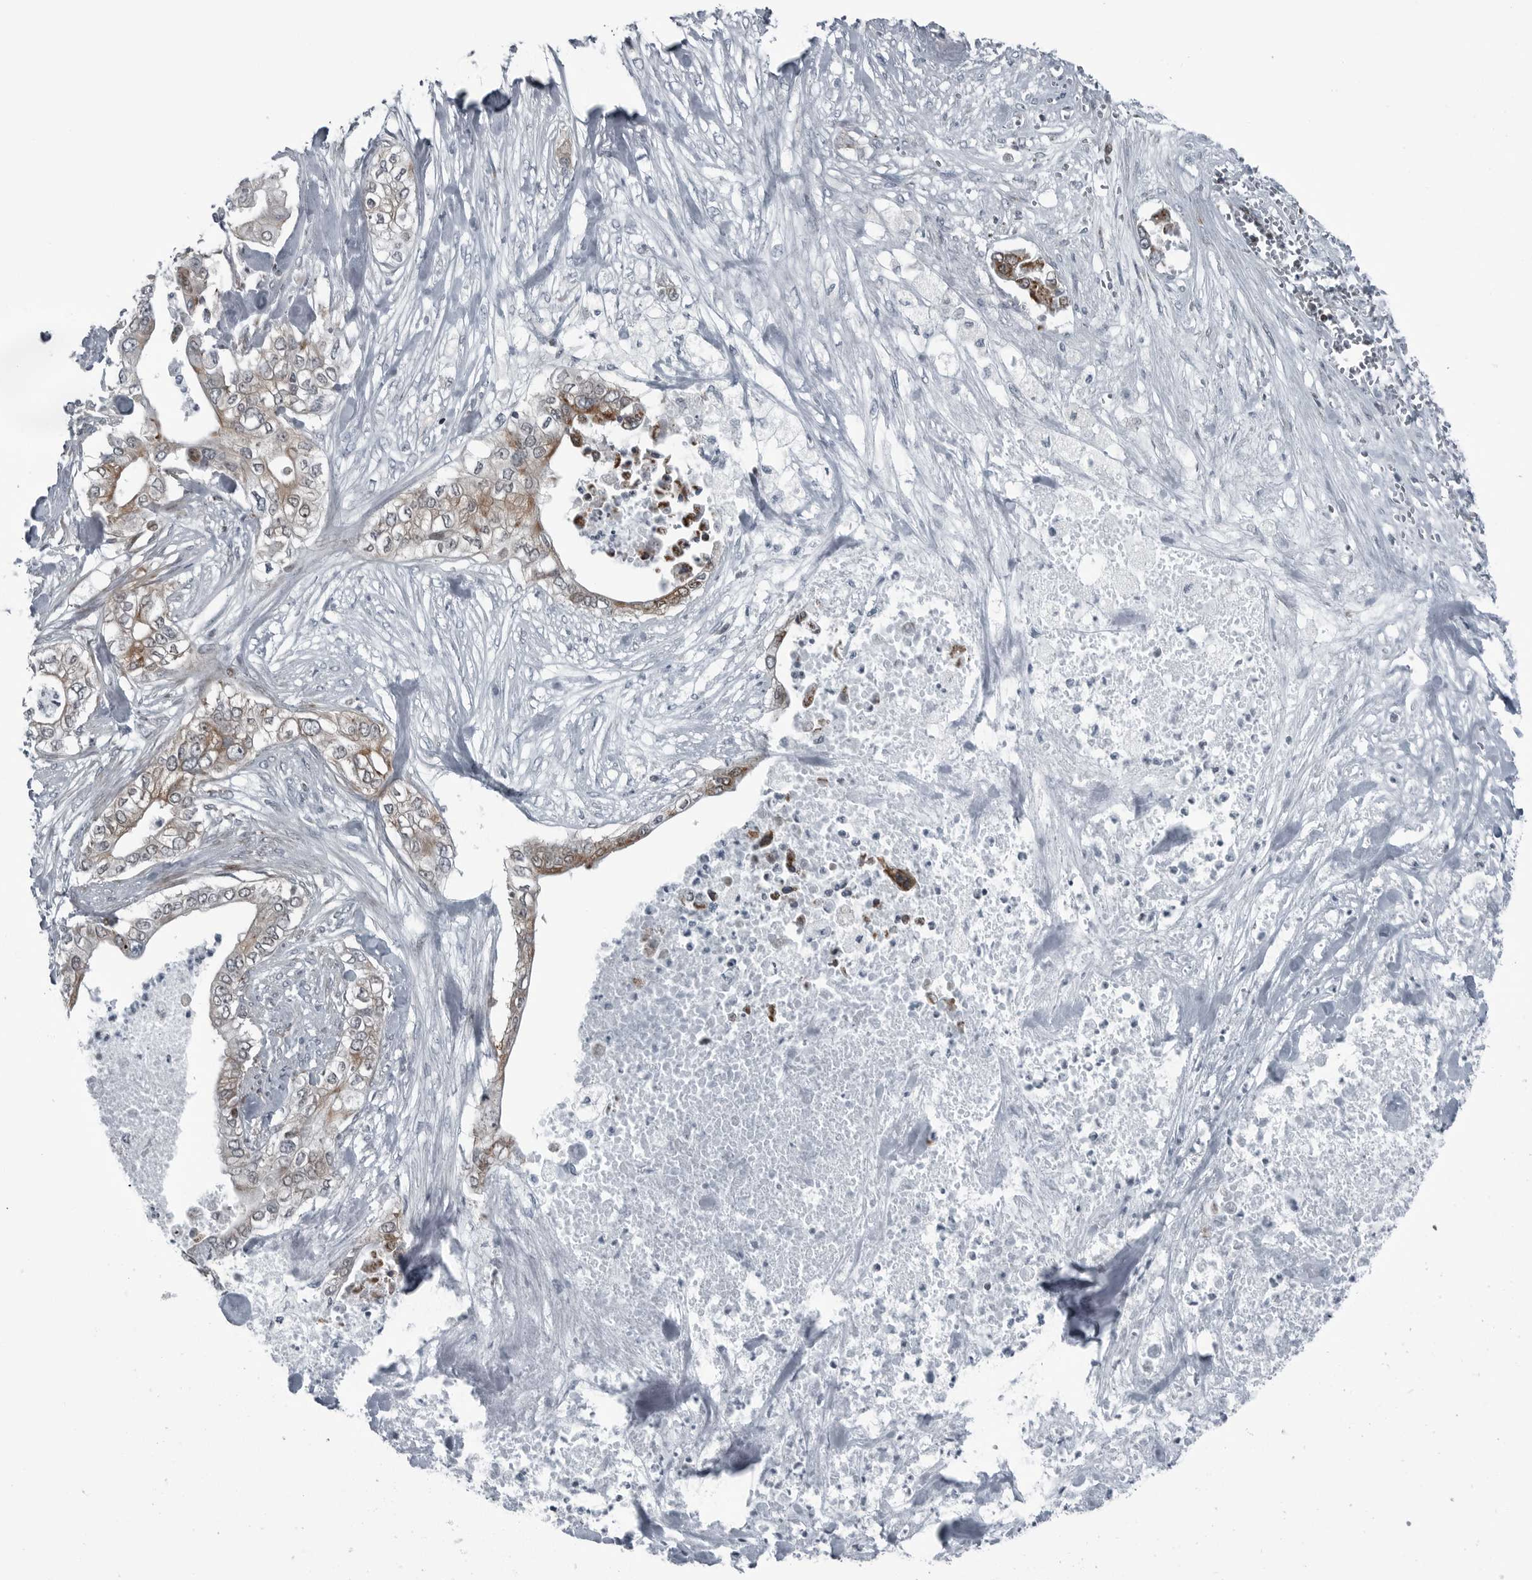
{"staining": {"intensity": "weak", "quantity": ">75%", "location": "cytoplasmic/membranous"}, "tissue": "pancreatic cancer", "cell_type": "Tumor cells", "image_type": "cancer", "snomed": [{"axis": "morphology", "description": "Adenocarcinoma, NOS"}, {"axis": "topography", "description": "Pancreas"}], "caption": "High-power microscopy captured an IHC micrograph of adenocarcinoma (pancreatic), revealing weak cytoplasmic/membranous positivity in approximately >75% of tumor cells.", "gene": "GAK", "patient": {"sex": "female", "age": 78}}